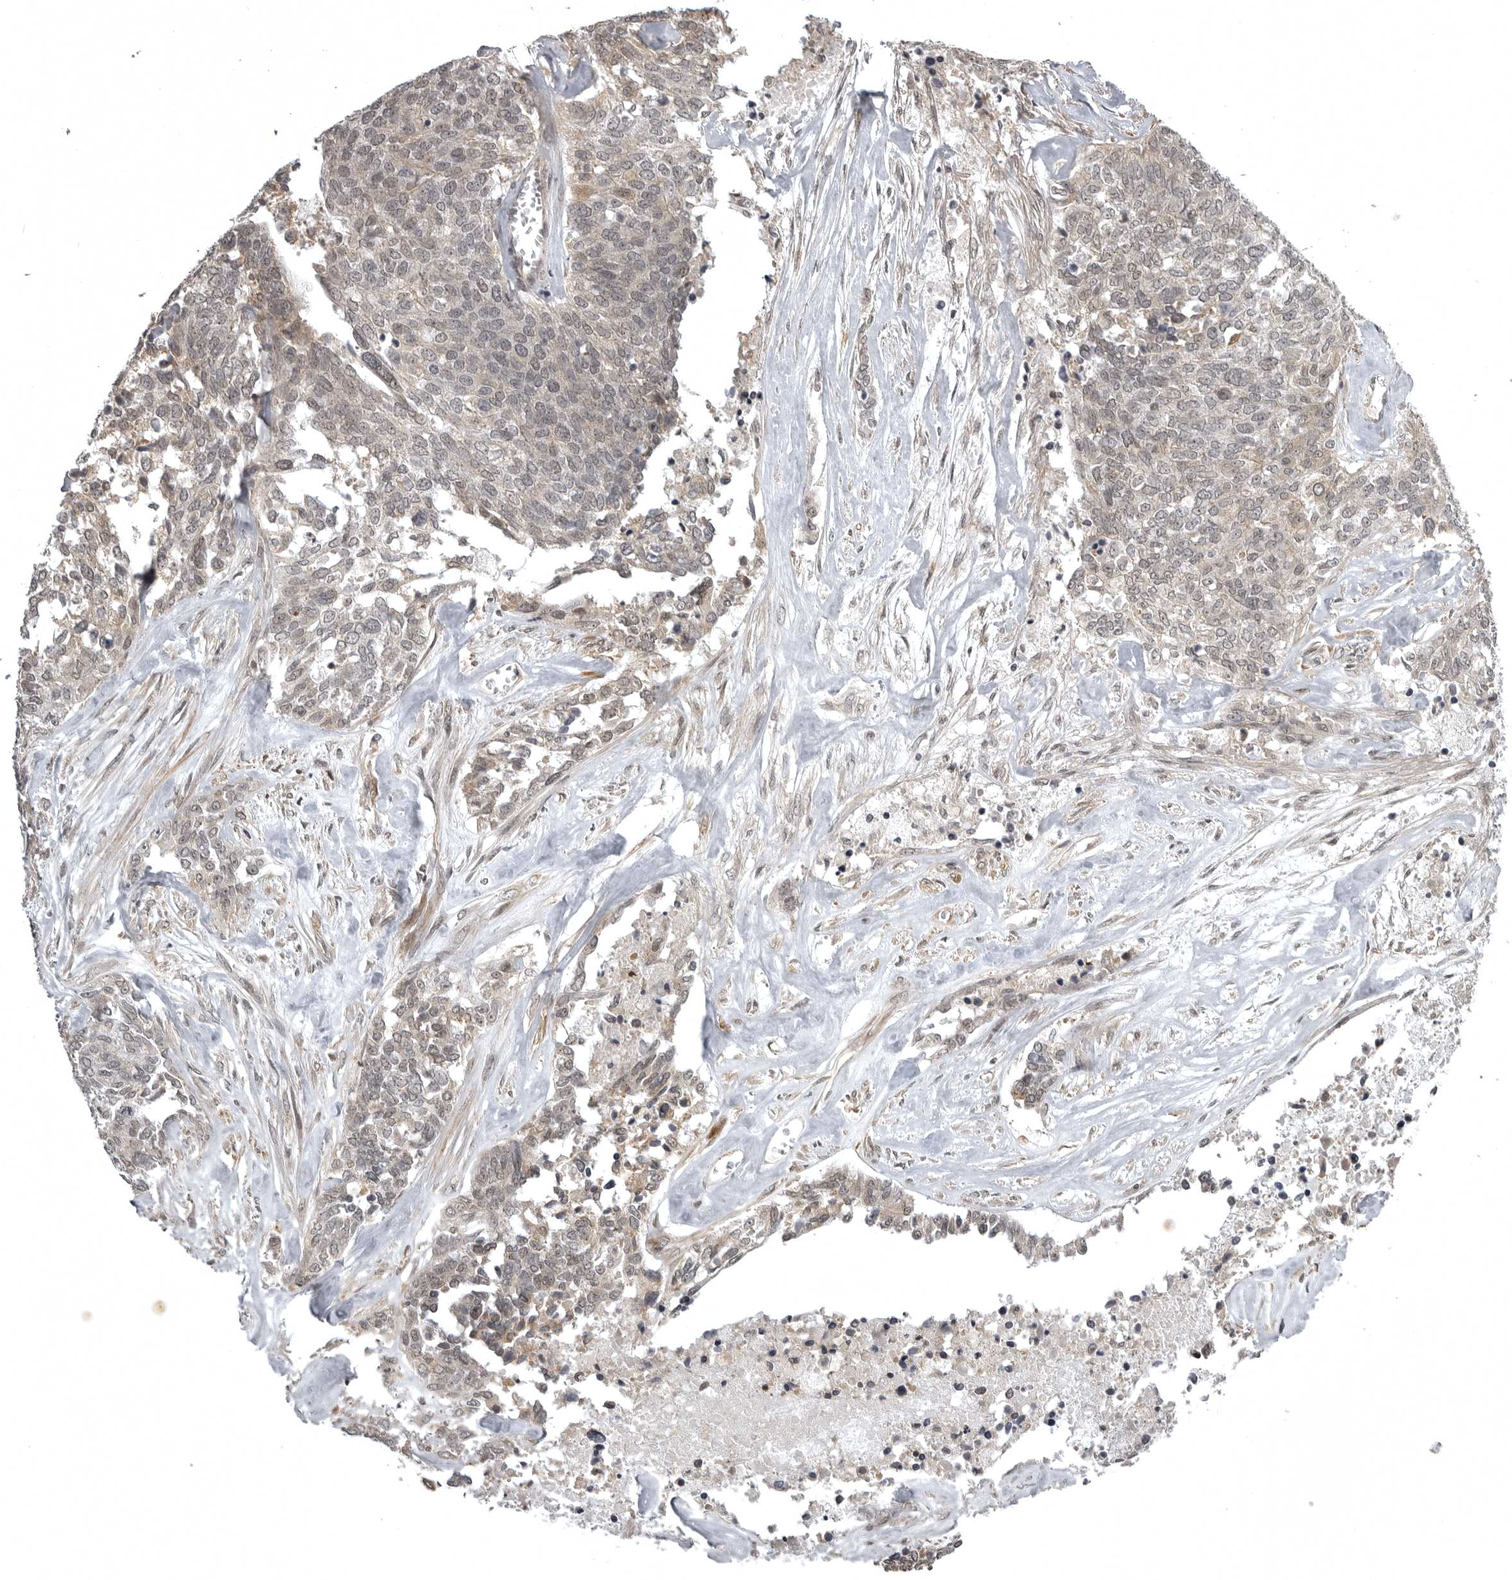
{"staining": {"intensity": "weak", "quantity": ">75%", "location": "nuclear"}, "tissue": "ovarian cancer", "cell_type": "Tumor cells", "image_type": "cancer", "snomed": [{"axis": "morphology", "description": "Cystadenocarcinoma, serous, NOS"}, {"axis": "topography", "description": "Ovary"}], "caption": "Protein staining of ovarian serous cystadenocarcinoma tissue displays weak nuclear staining in approximately >75% of tumor cells.", "gene": "SNX16", "patient": {"sex": "female", "age": 44}}